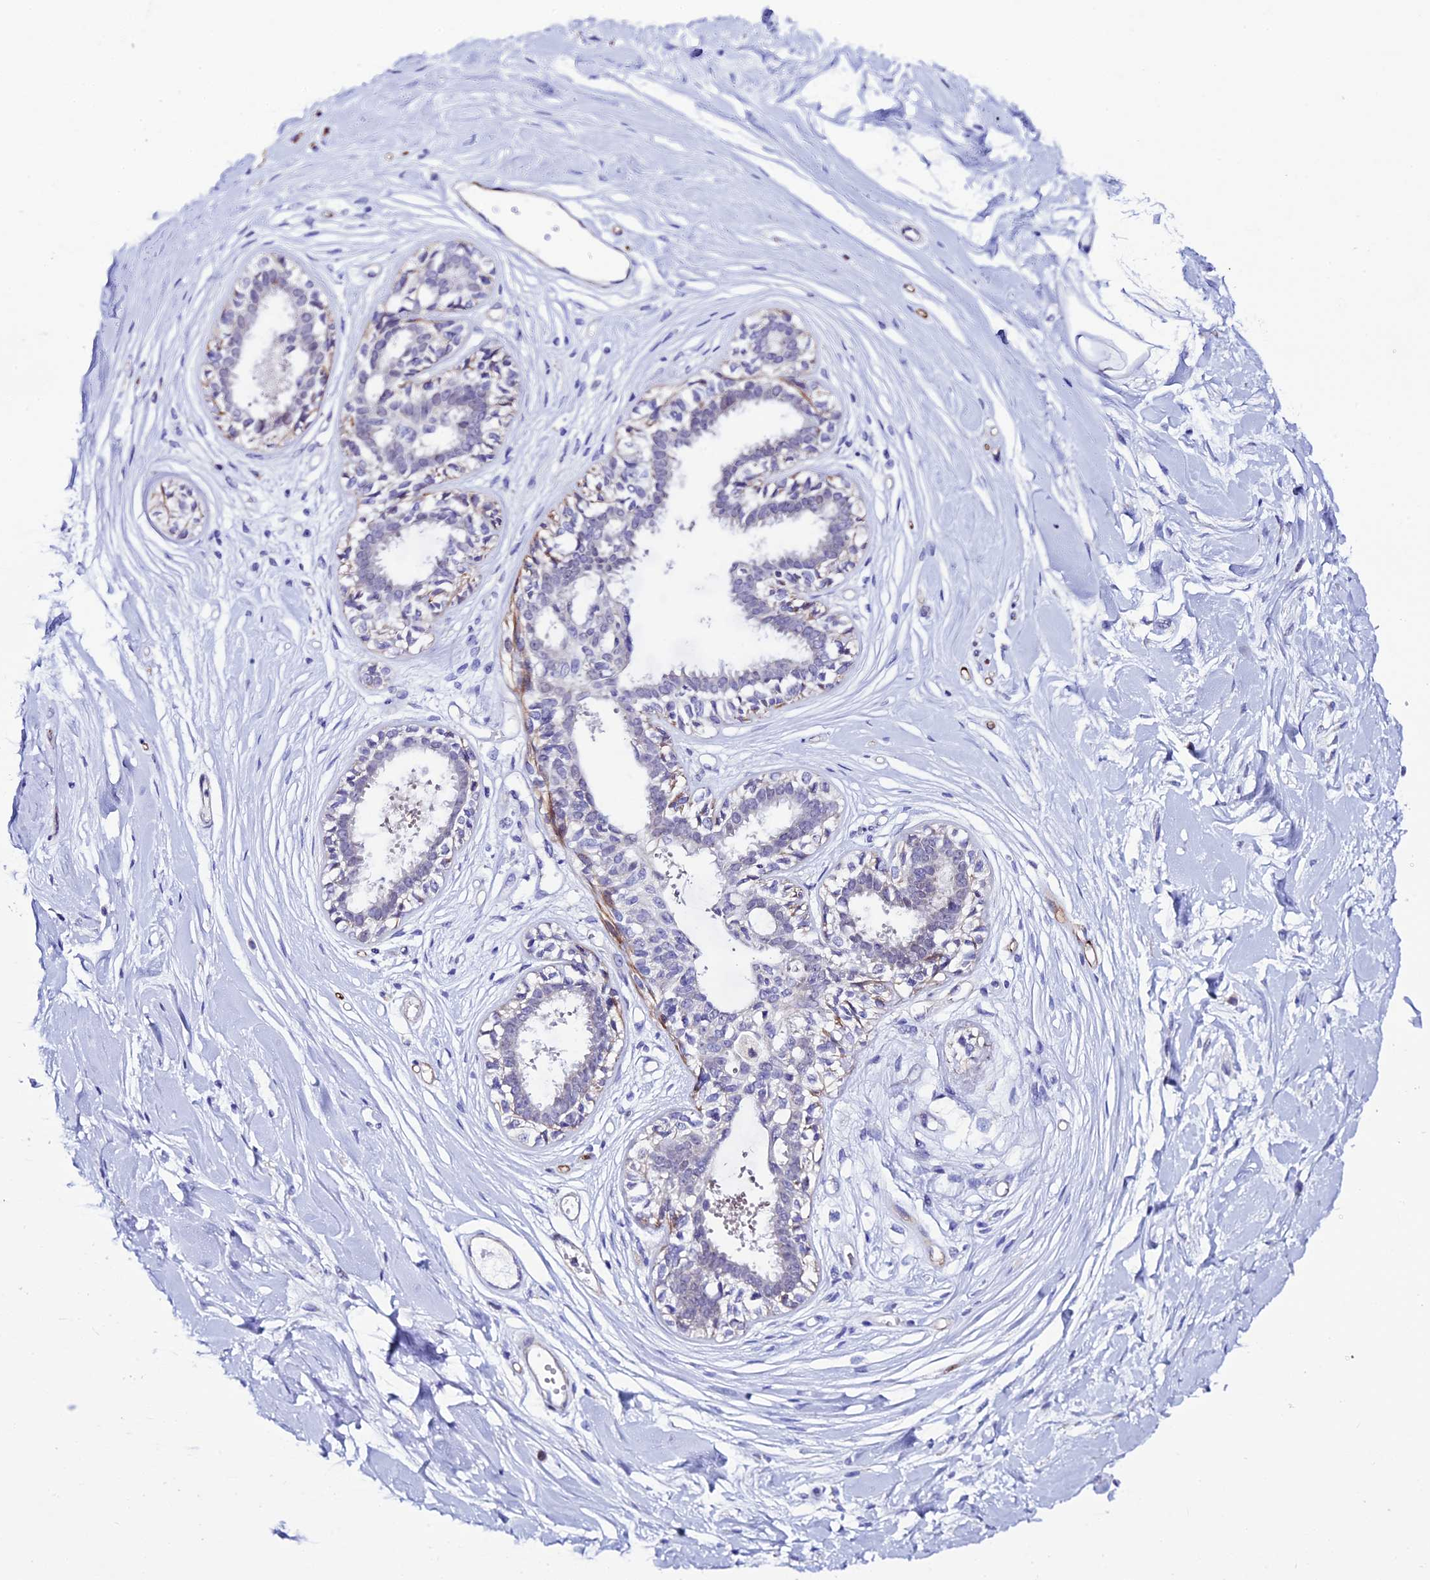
{"staining": {"intensity": "negative", "quantity": "none", "location": "none"}, "tissue": "breast", "cell_type": "Adipocytes", "image_type": "normal", "snomed": [{"axis": "morphology", "description": "Normal tissue, NOS"}, {"axis": "topography", "description": "Breast"}], "caption": "Adipocytes show no significant protein expression in normal breast. (DAB (3,3'-diaminobenzidine) immunohistochemistry (IHC) visualized using brightfield microscopy, high magnification).", "gene": "IGSF6", "patient": {"sex": "female", "age": 45}}